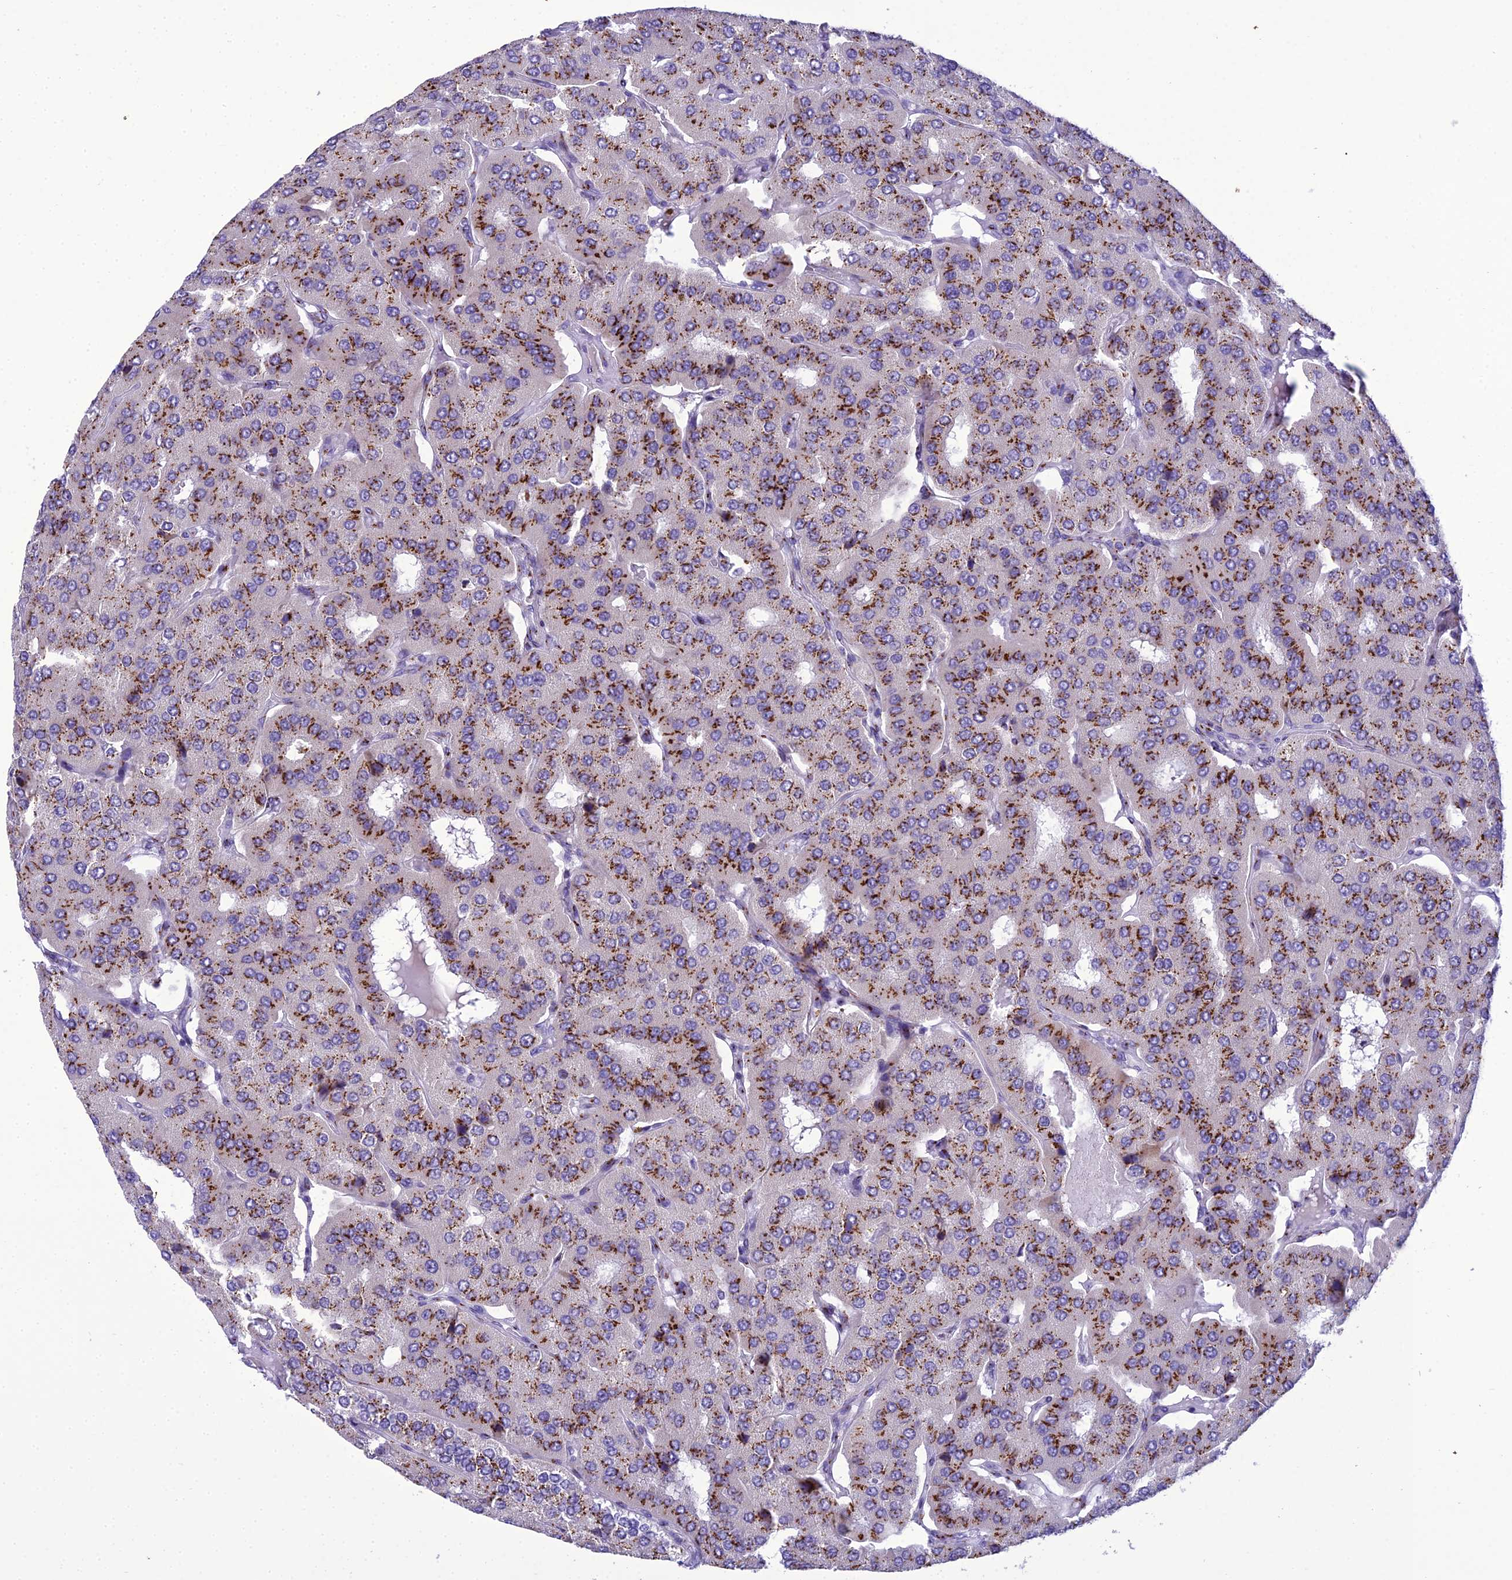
{"staining": {"intensity": "strong", "quantity": ">75%", "location": "cytoplasmic/membranous"}, "tissue": "parathyroid gland", "cell_type": "Glandular cells", "image_type": "normal", "snomed": [{"axis": "morphology", "description": "Normal tissue, NOS"}, {"axis": "morphology", "description": "Adenoma, NOS"}, {"axis": "topography", "description": "Parathyroid gland"}], "caption": "Unremarkable parathyroid gland exhibits strong cytoplasmic/membranous expression in about >75% of glandular cells.", "gene": "GOLM2", "patient": {"sex": "female", "age": 86}}